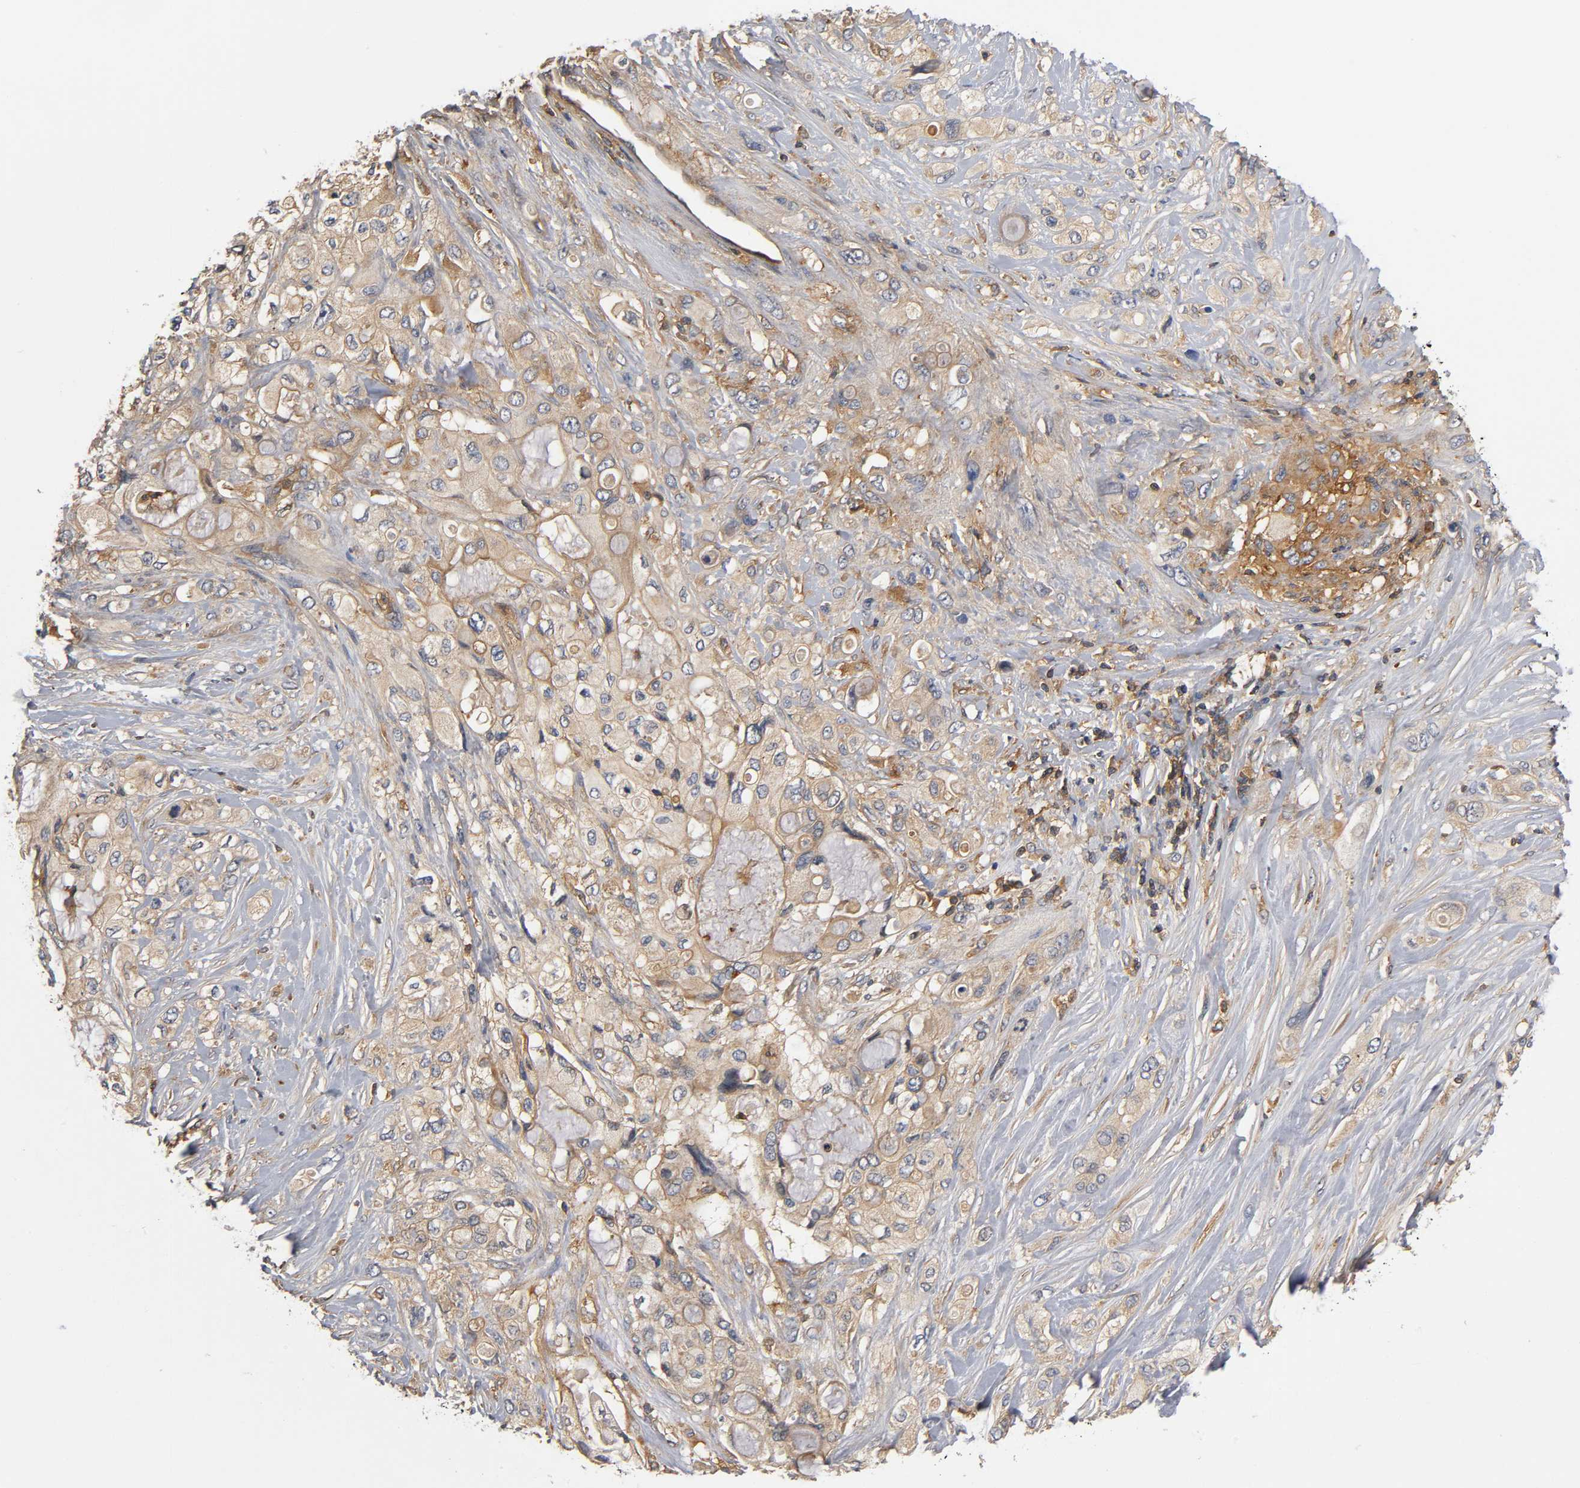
{"staining": {"intensity": "moderate", "quantity": ">75%", "location": "cytoplasmic/membranous"}, "tissue": "pancreatic cancer", "cell_type": "Tumor cells", "image_type": "cancer", "snomed": [{"axis": "morphology", "description": "Adenocarcinoma, NOS"}, {"axis": "topography", "description": "Pancreas"}], "caption": "Protein expression by immunohistochemistry shows moderate cytoplasmic/membranous staining in approximately >75% of tumor cells in pancreatic cancer. (Brightfield microscopy of DAB IHC at high magnification).", "gene": "ACTR2", "patient": {"sex": "female", "age": 59}}